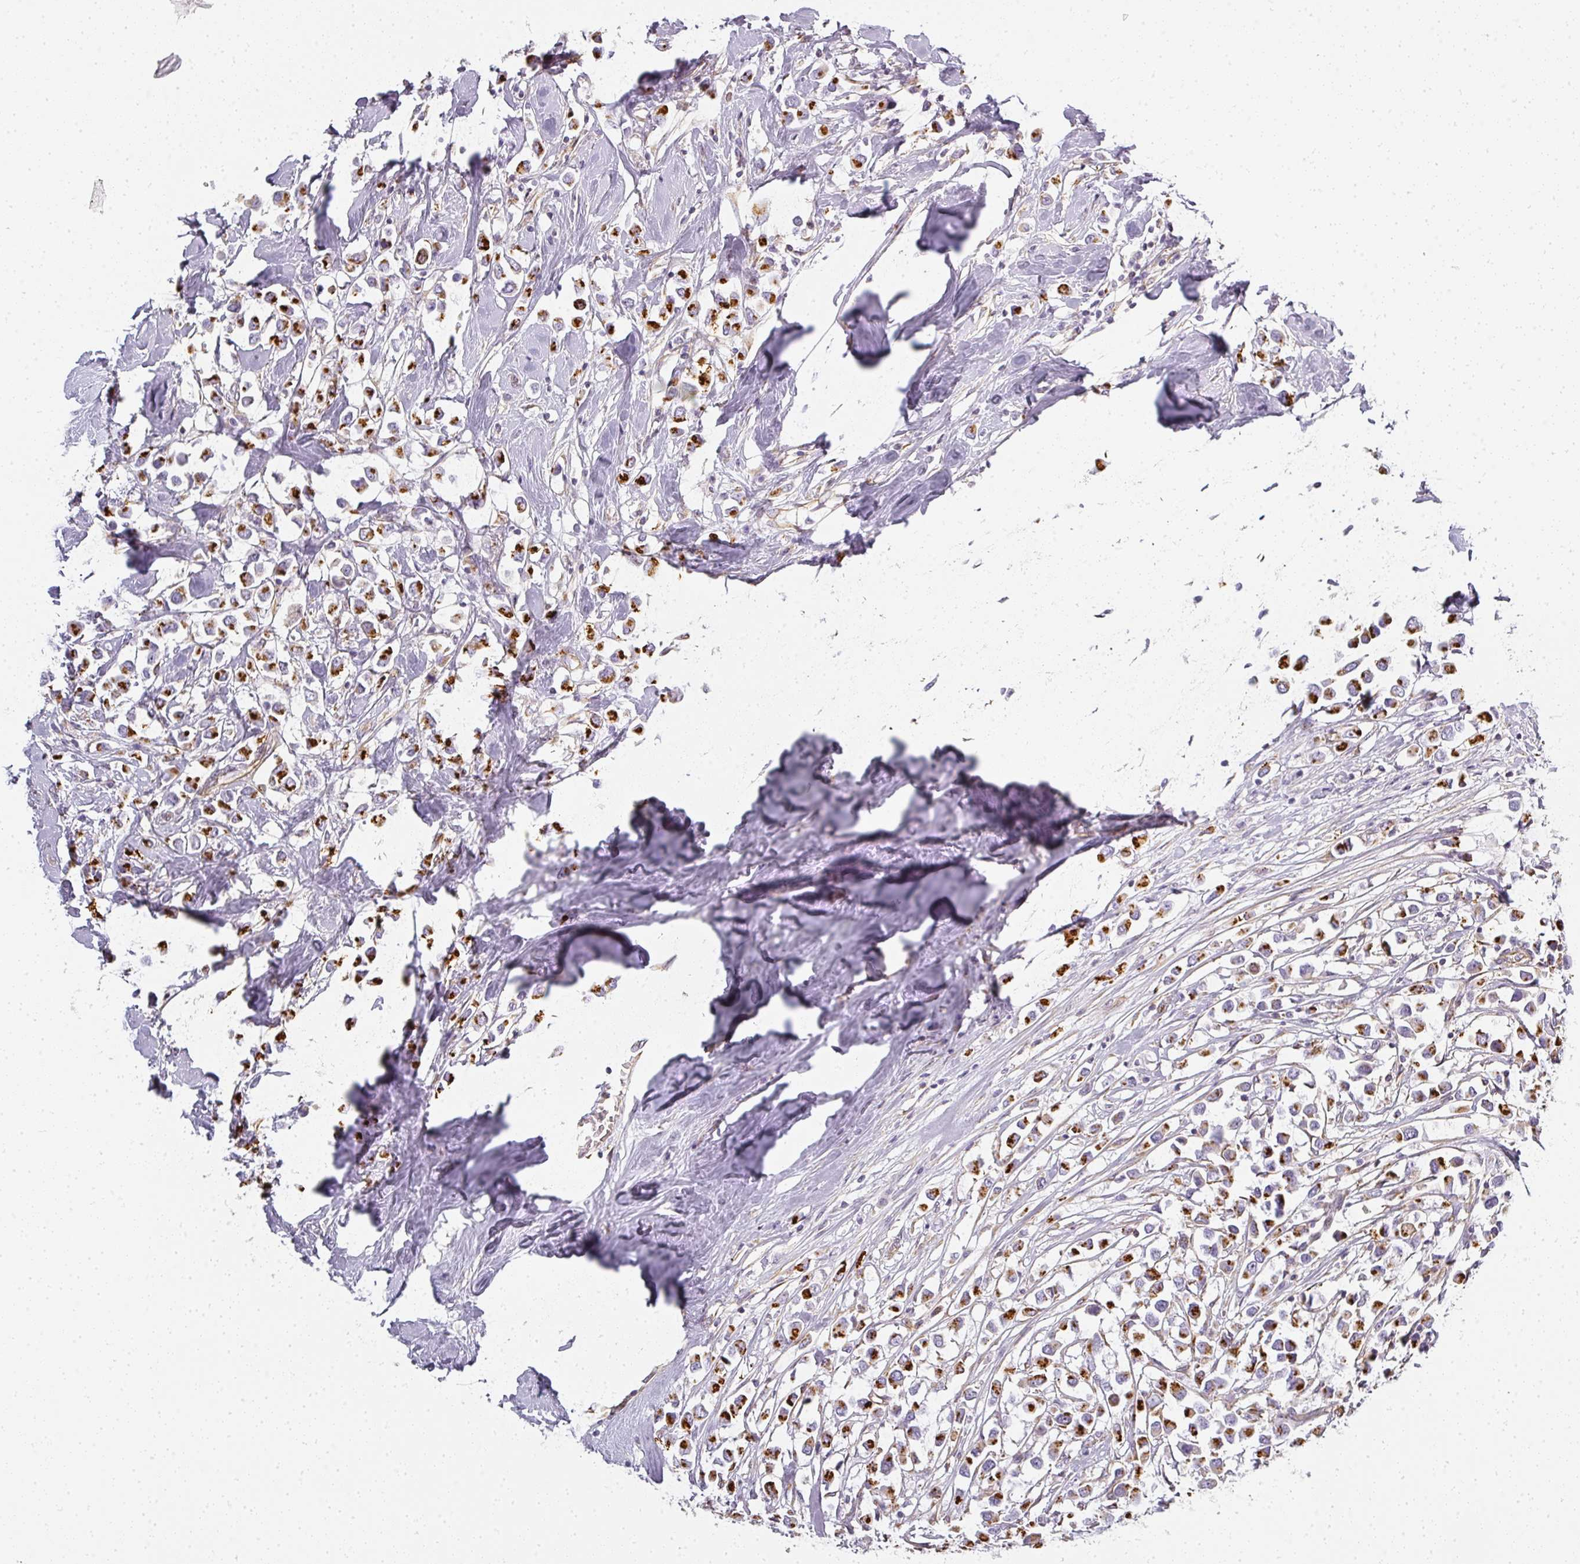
{"staining": {"intensity": "strong", "quantity": ">75%", "location": "cytoplasmic/membranous"}, "tissue": "breast cancer", "cell_type": "Tumor cells", "image_type": "cancer", "snomed": [{"axis": "morphology", "description": "Duct carcinoma"}, {"axis": "topography", "description": "Breast"}], "caption": "Breast cancer tissue reveals strong cytoplasmic/membranous positivity in approximately >75% of tumor cells (DAB = brown stain, brightfield microscopy at high magnification).", "gene": "ATP8B2", "patient": {"sex": "female", "age": 61}}